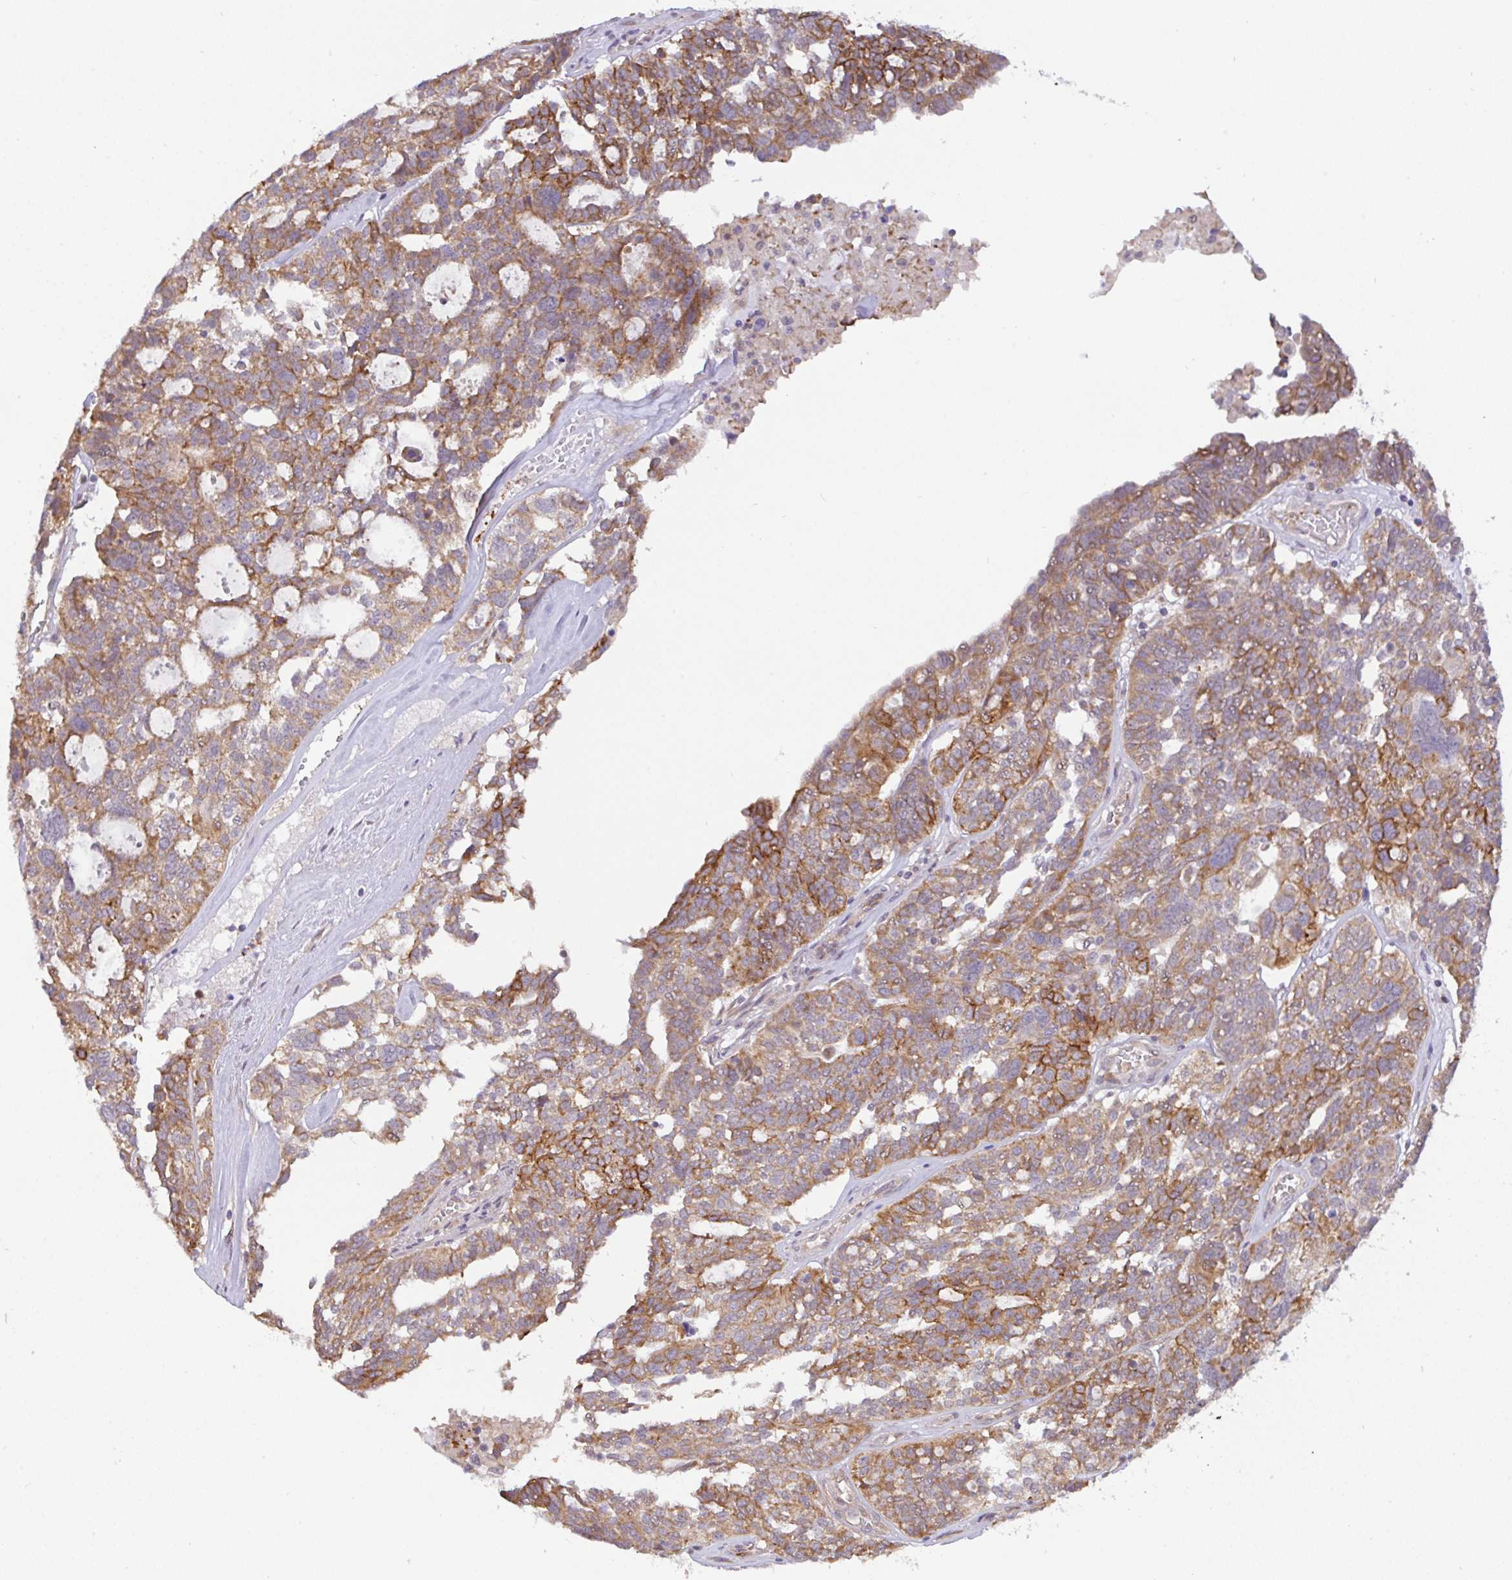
{"staining": {"intensity": "moderate", "quantity": ">75%", "location": "cytoplasmic/membranous"}, "tissue": "ovarian cancer", "cell_type": "Tumor cells", "image_type": "cancer", "snomed": [{"axis": "morphology", "description": "Cystadenocarcinoma, serous, NOS"}, {"axis": "topography", "description": "Ovary"}], "caption": "The micrograph exhibits immunohistochemical staining of ovarian serous cystadenocarcinoma. There is moderate cytoplasmic/membranous staining is appreciated in about >75% of tumor cells. (DAB (3,3'-diaminobenzidine) IHC, brown staining for protein, blue staining for nuclei).", "gene": "DLEU7", "patient": {"sex": "female", "age": 59}}